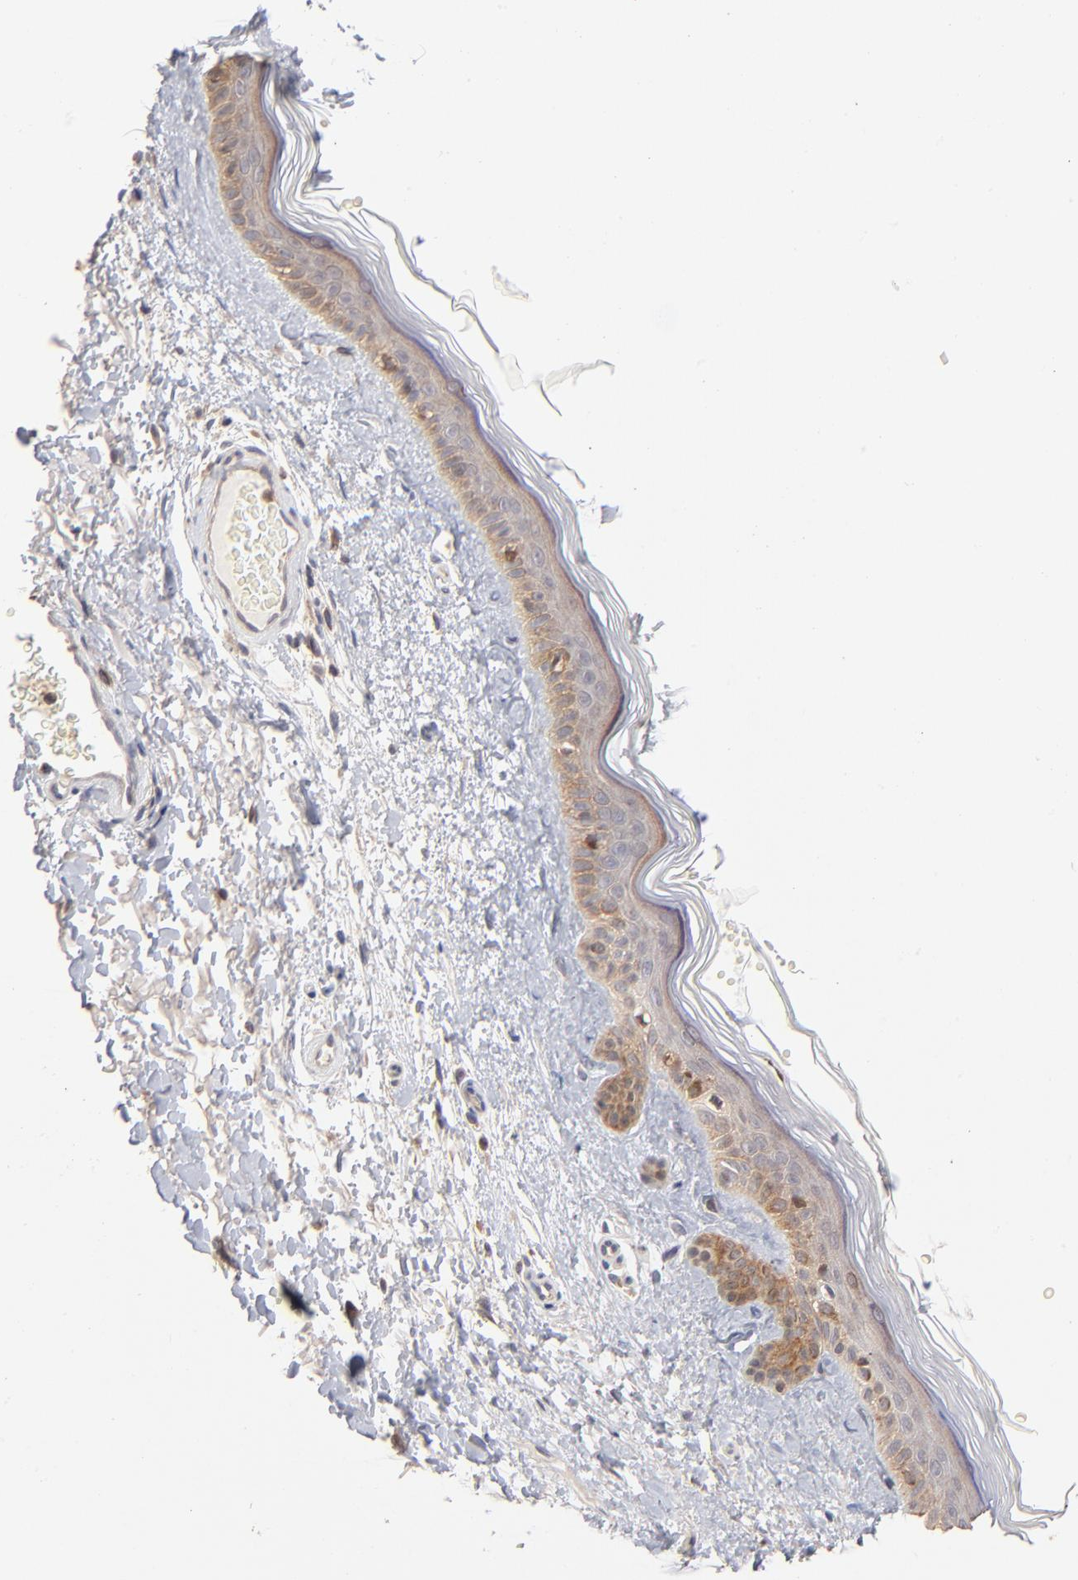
{"staining": {"intensity": "moderate", "quantity": ">75%", "location": "cytoplasmic/membranous"}, "tissue": "skin", "cell_type": "Fibroblasts", "image_type": "normal", "snomed": [{"axis": "morphology", "description": "Normal tissue, NOS"}, {"axis": "topography", "description": "Skin"}], "caption": "The micrograph demonstrates staining of normal skin, revealing moderate cytoplasmic/membranous protein expression (brown color) within fibroblasts.", "gene": "IVNS1ABP", "patient": {"sex": "male", "age": 63}}